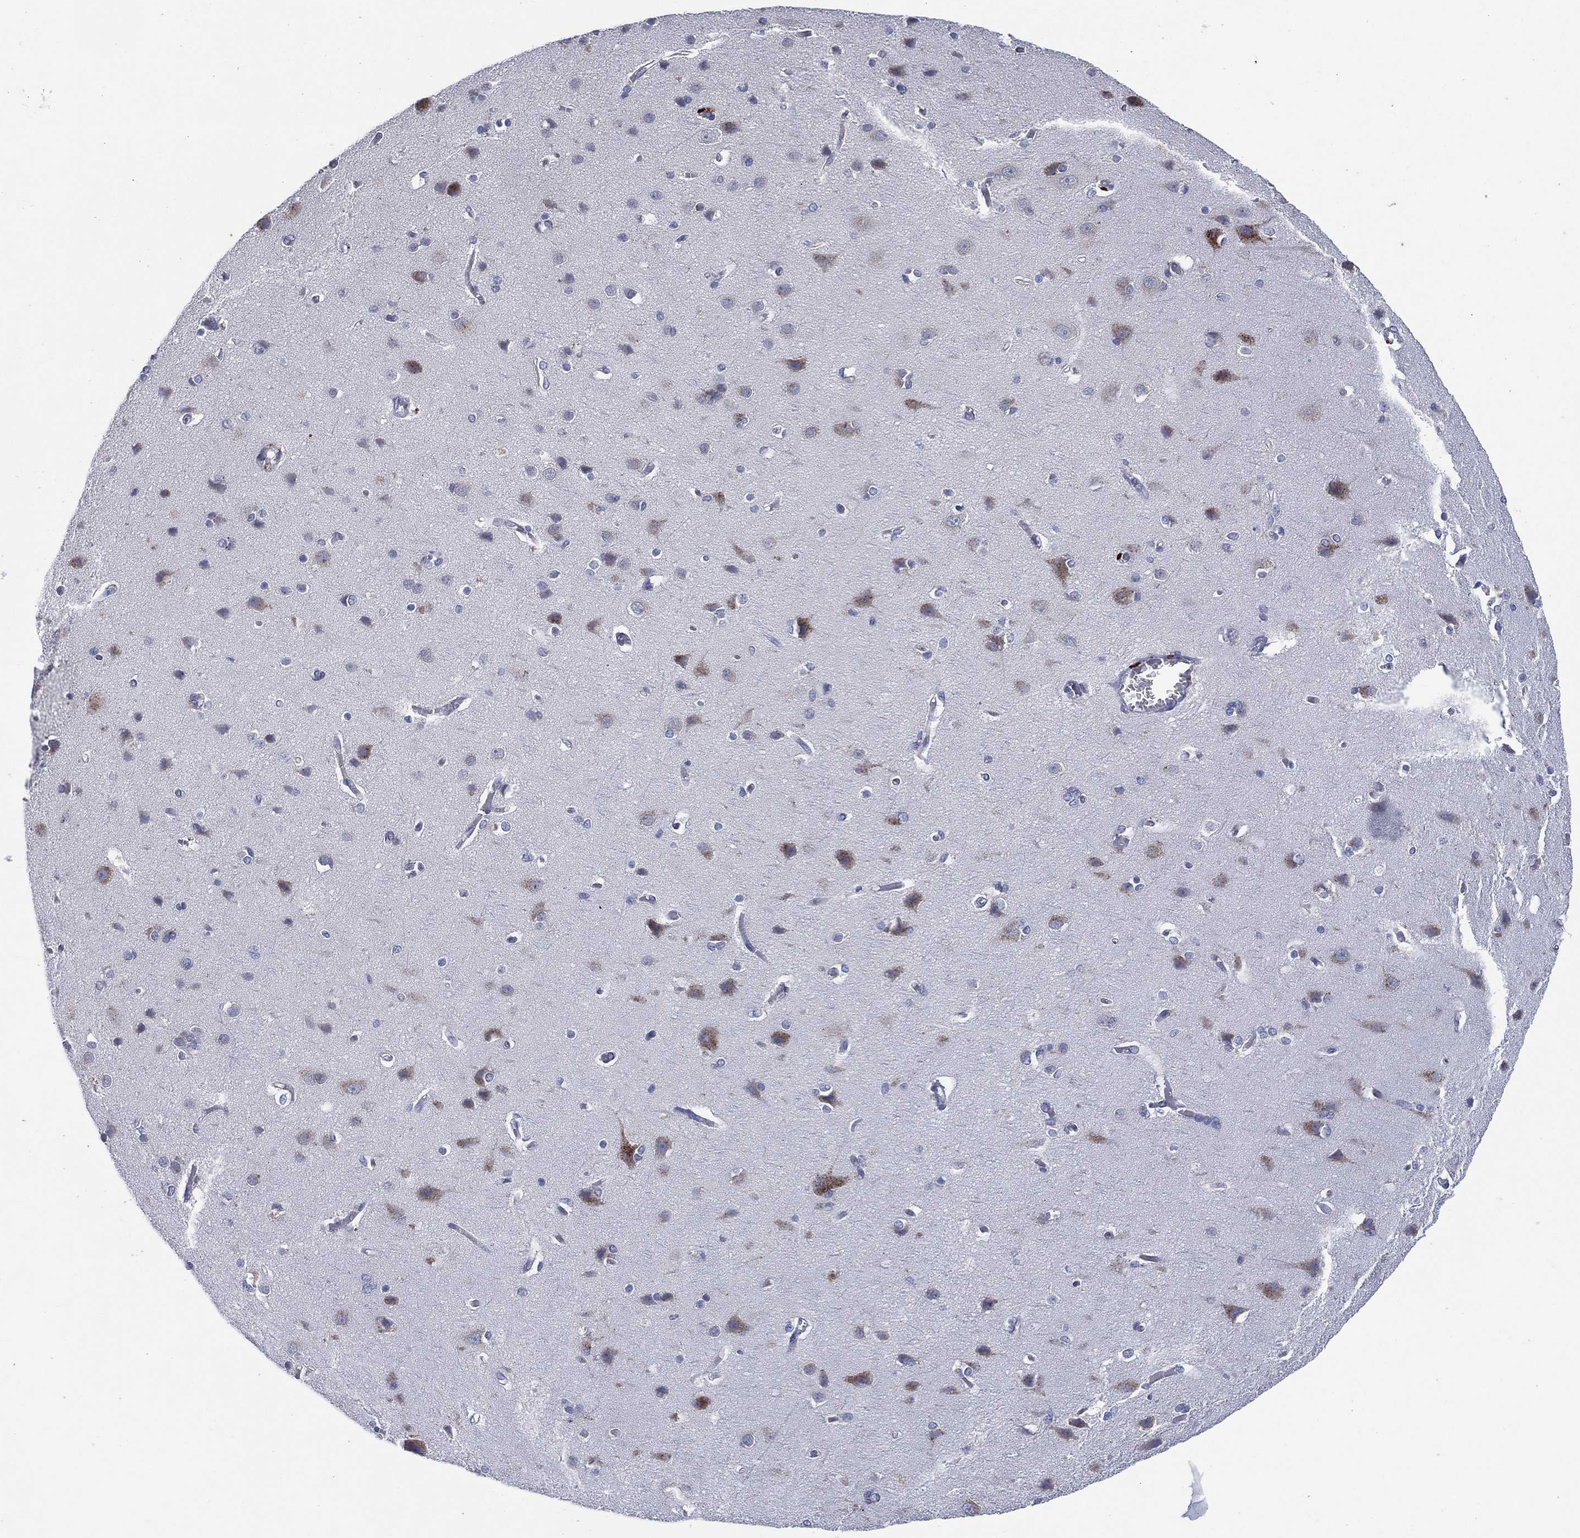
{"staining": {"intensity": "negative", "quantity": "none", "location": "none"}, "tissue": "cerebral cortex", "cell_type": "Endothelial cells", "image_type": "normal", "snomed": [{"axis": "morphology", "description": "Normal tissue, NOS"}, {"axis": "topography", "description": "Cerebral cortex"}], "caption": "There is no significant positivity in endothelial cells of cerebral cortex. (DAB immunohistochemistry (IHC) visualized using brightfield microscopy, high magnification).", "gene": "GALNS", "patient": {"sex": "male", "age": 37}}